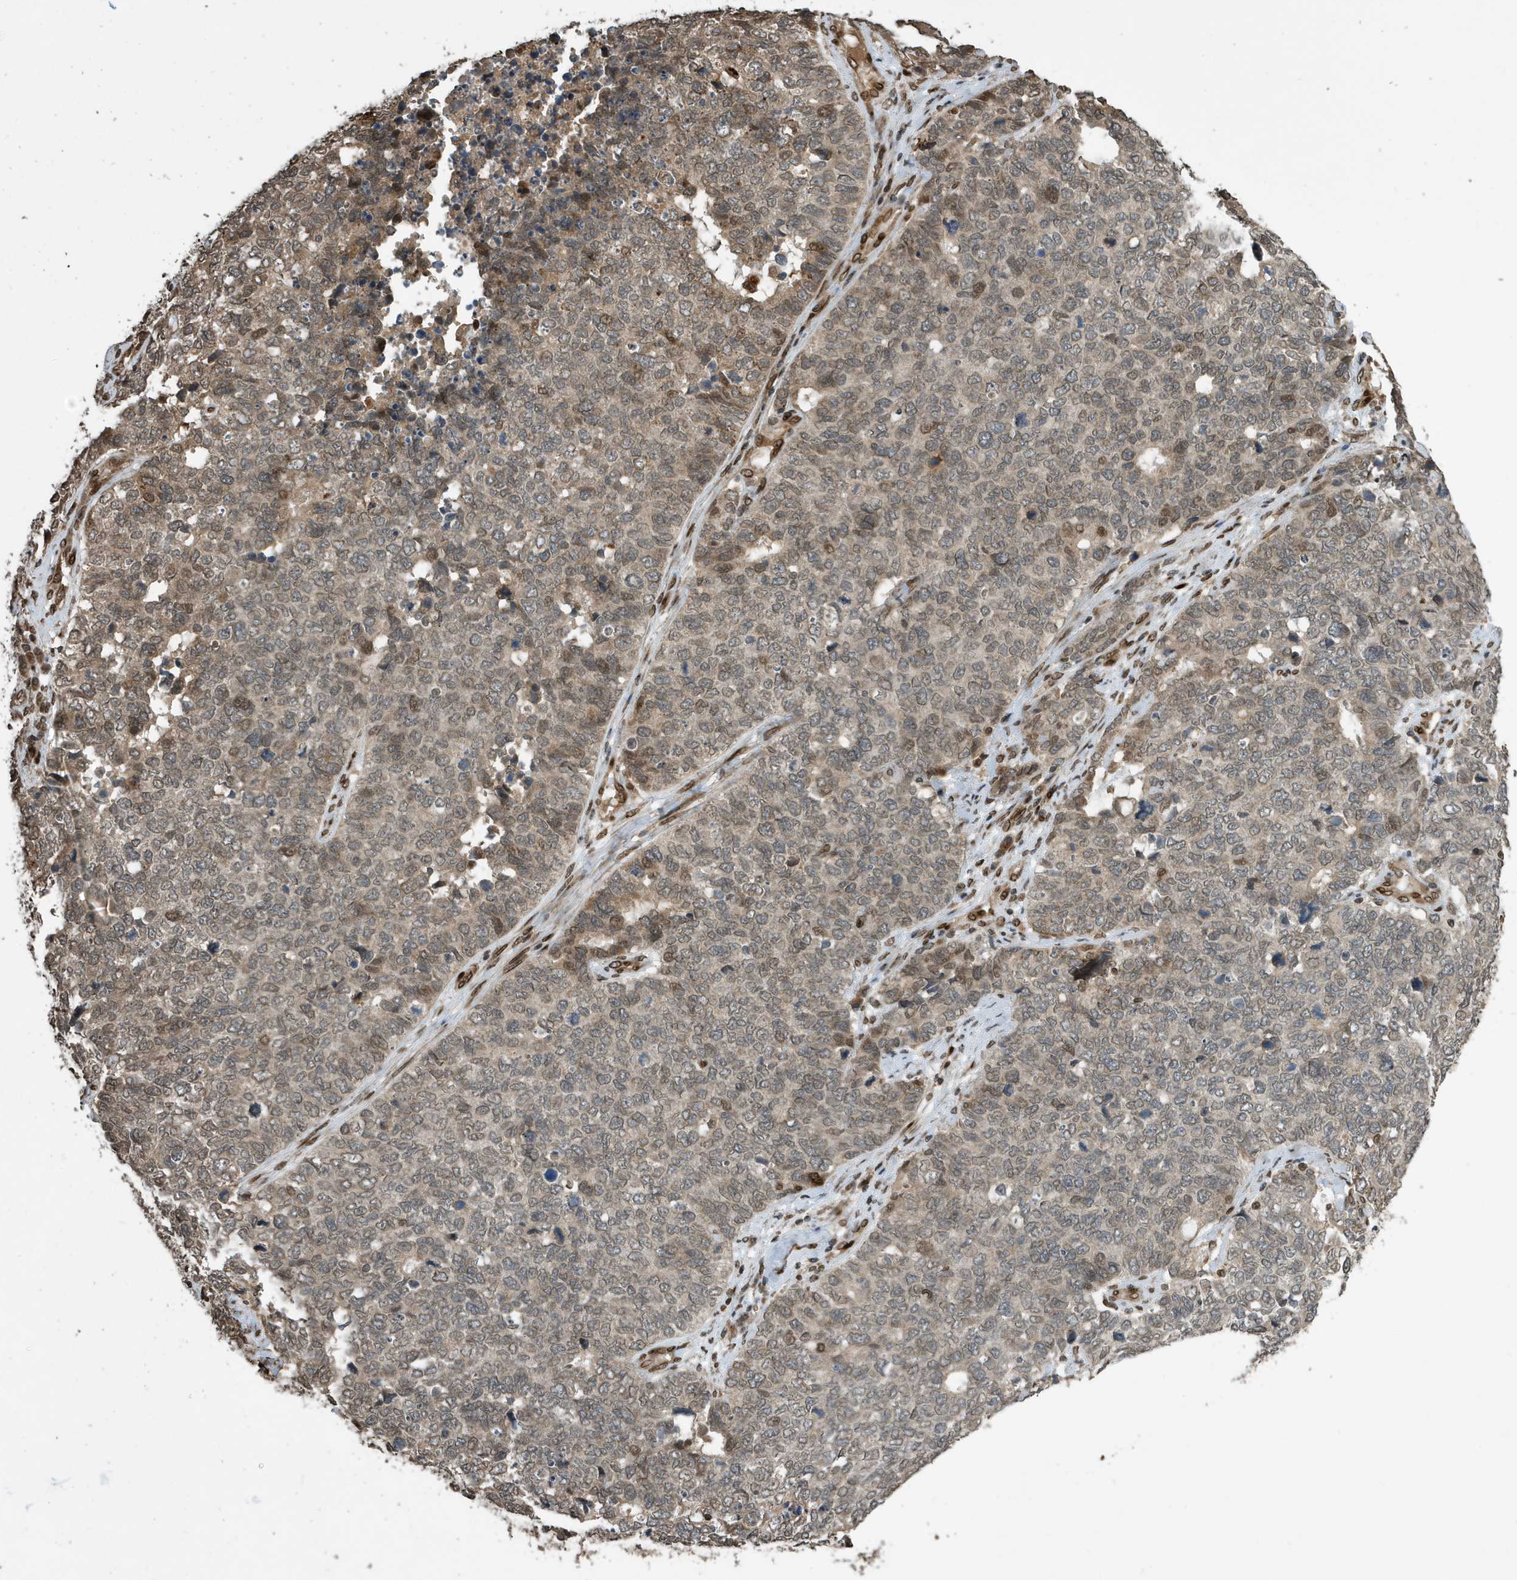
{"staining": {"intensity": "moderate", "quantity": "<25%", "location": "cytoplasmic/membranous,nuclear"}, "tissue": "cervical cancer", "cell_type": "Tumor cells", "image_type": "cancer", "snomed": [{"axis": "morphology", "description": "Squamous cell carcinoma, NOS"}, {"axis": "topography", "description": "Cervix"}], "caption": "Brown immunohistochemical staining in cervical cancer (squamous cell carcinoma) reveals moderate cytoplasmic/membranous and nuclear staining in approximately <25% of tumor cells.", "gene": "DUSP18", "patient": {"sex": "female", "age": 63}}